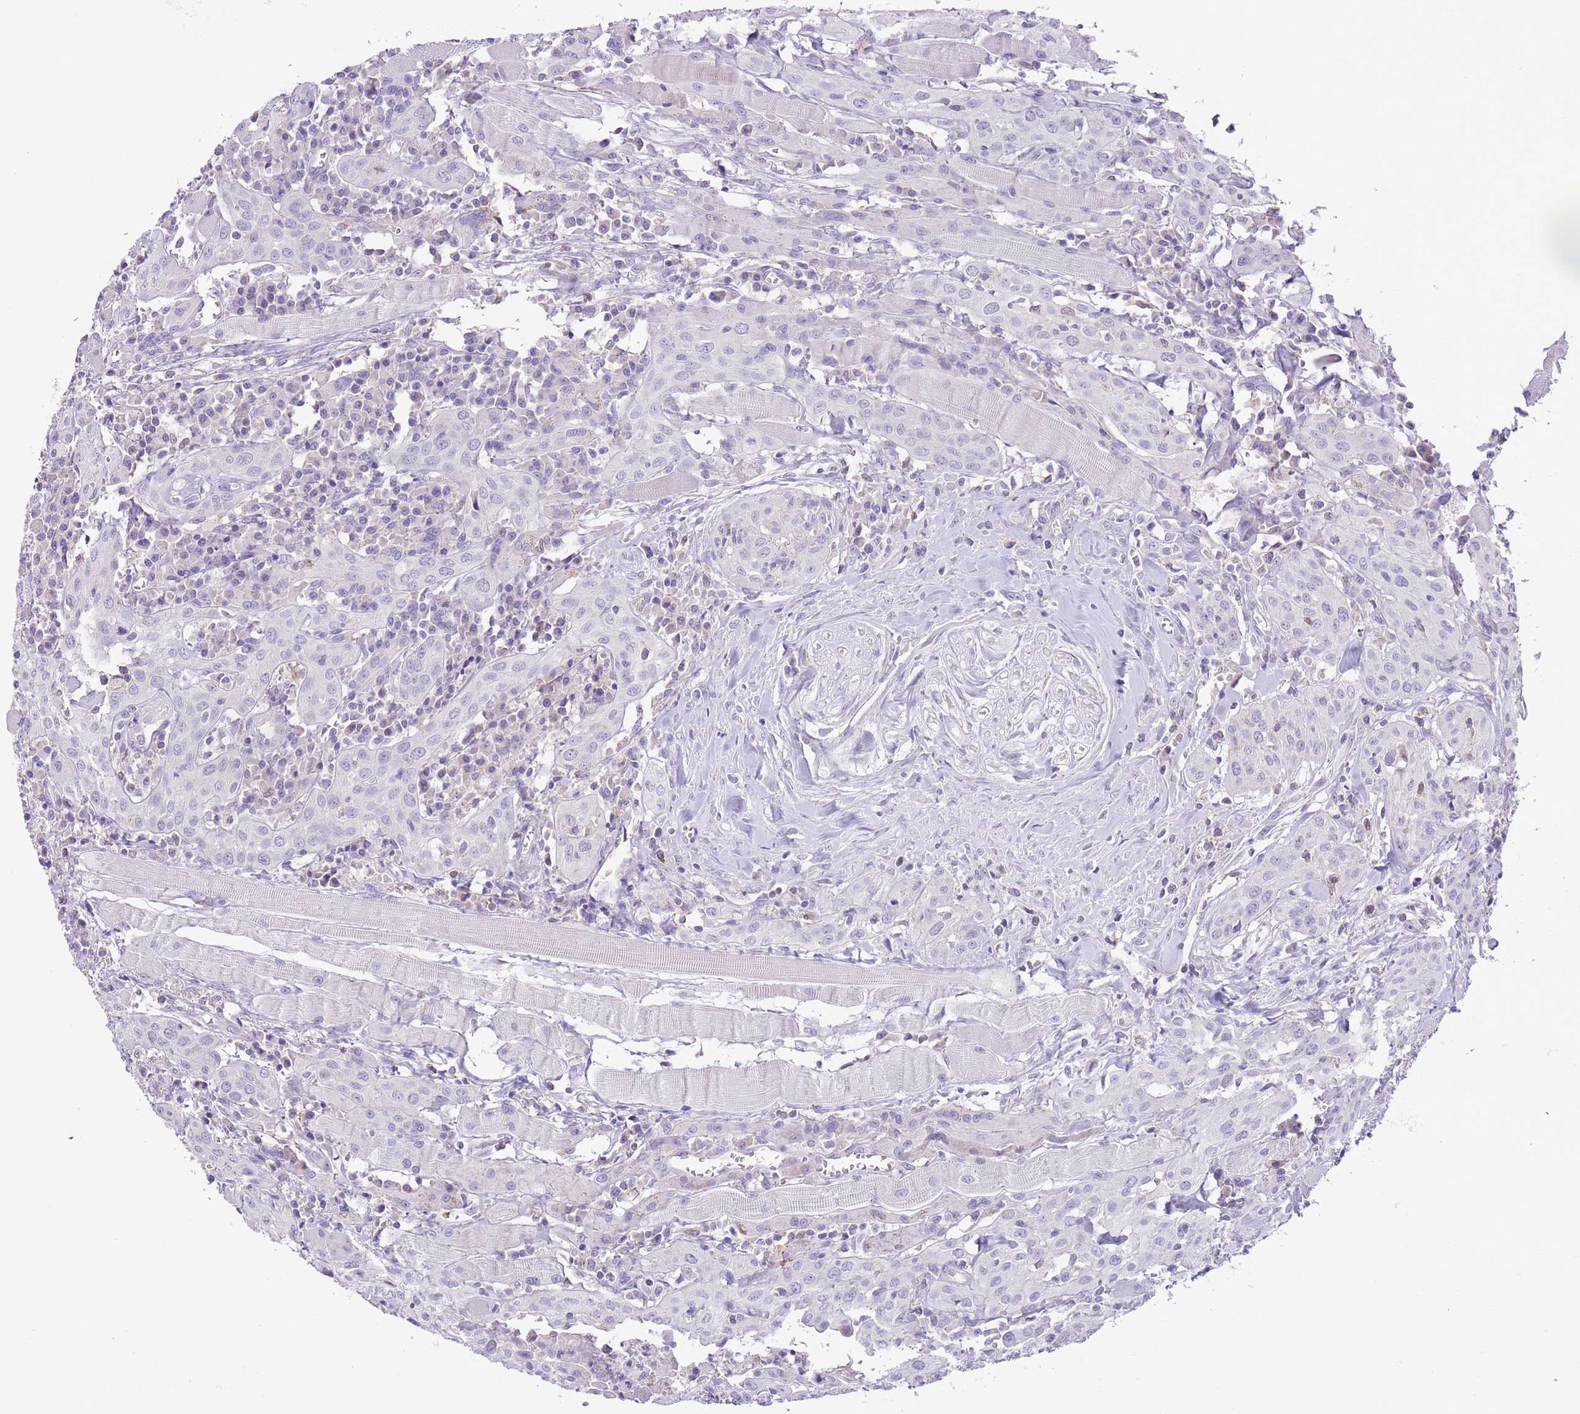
{"staining": {"intensity": "negative", "quantity": "none", "location": "none"}, "tissue": "head and neck cancer", "cell_type": "Tumor cells", "image_type": "cancer", "snomed": [{"axis": "morphology", "description": "Squamous cell carcinoma, NOS"}, {"axis": "topography", "description": "Oral tissue"}, {"axis": "topography", "description": "Head-Neck"}], "caption": "High power microscopy image of an immunohistochemistry (IHC) histopathology image of head and neck cancer (squamous cell carcinoma), revealing no significant positivity in tumor cells.", "gene": "ZNF697", "patient": {"sex": "female", "age": 70}}